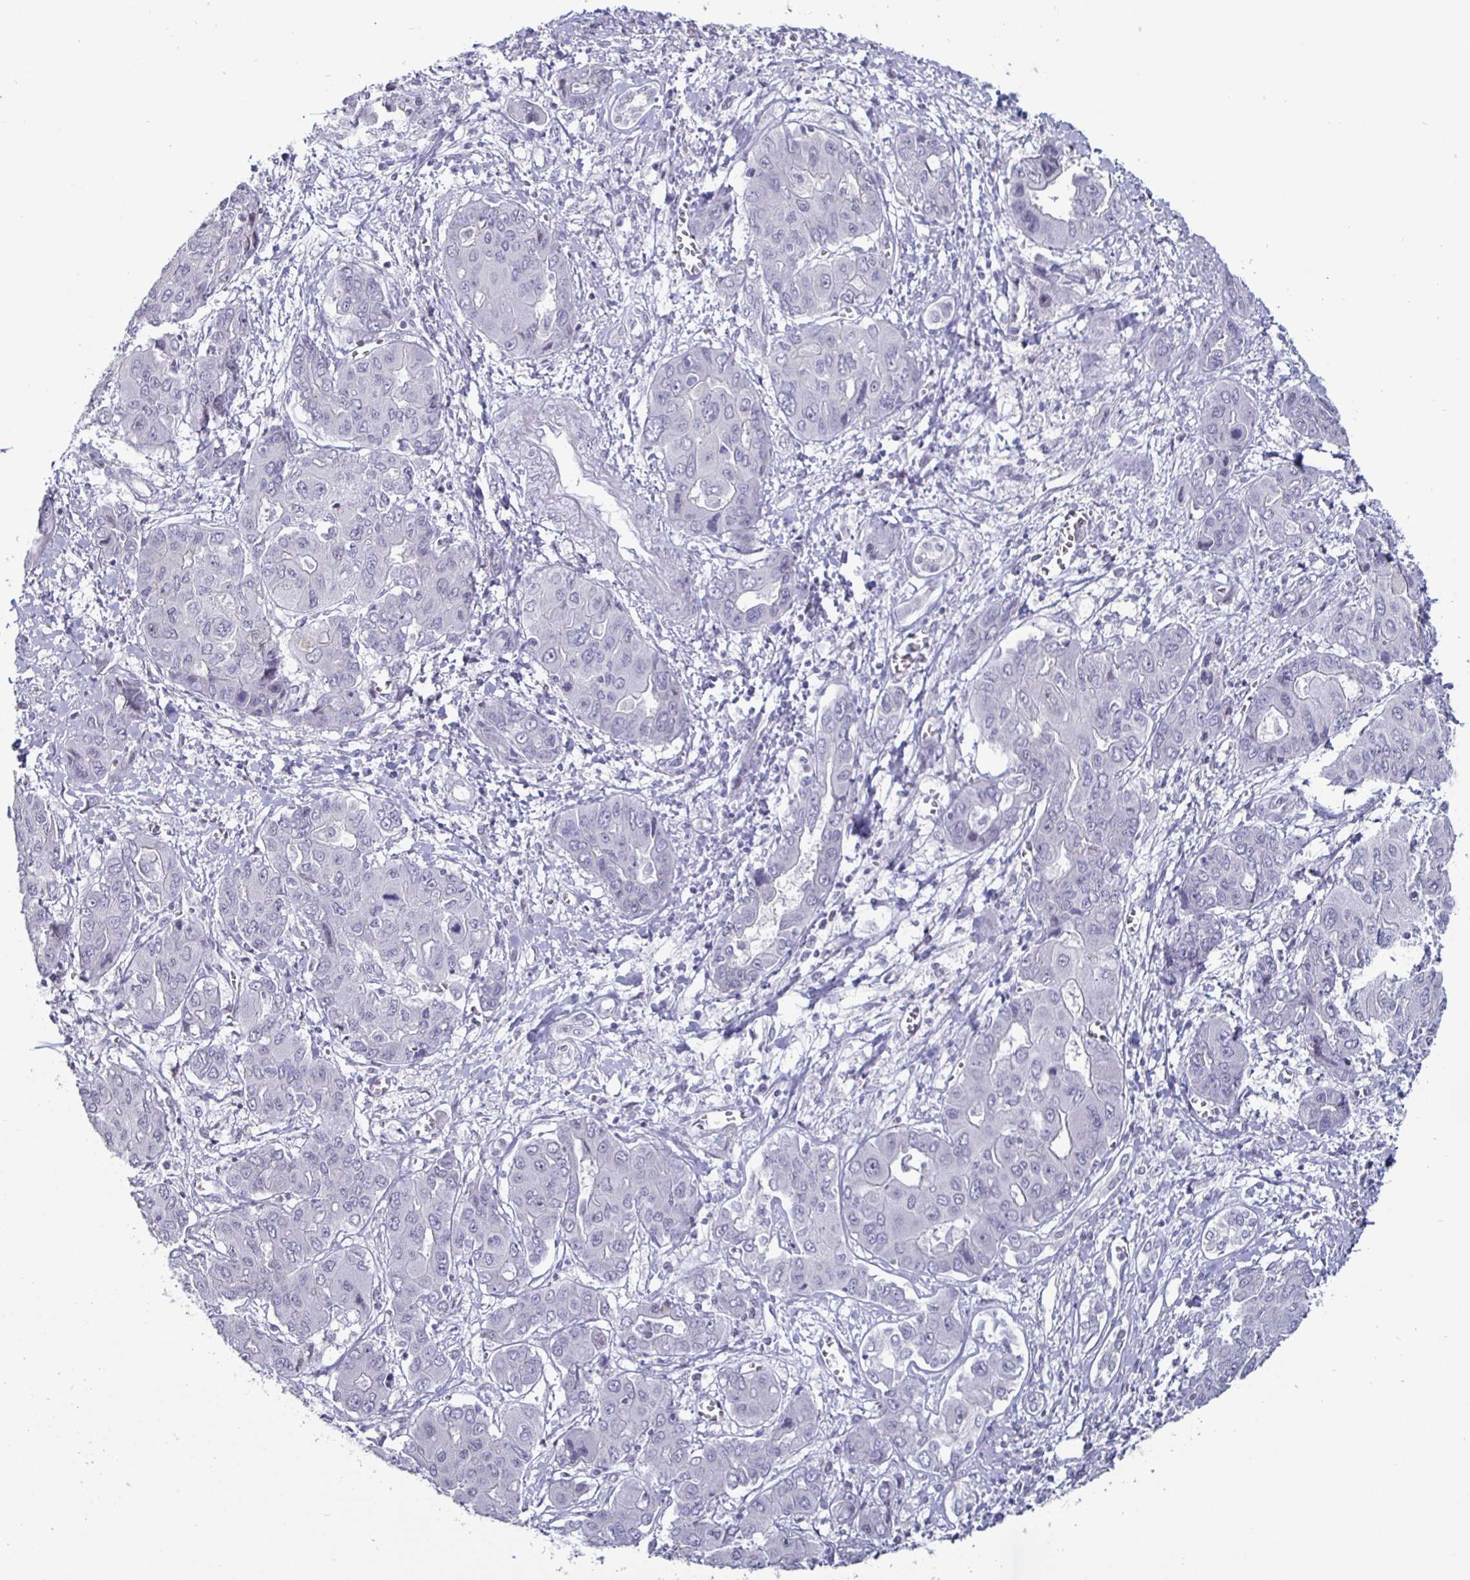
{"staining": {"intensity": "negative", "quantity": "none", "location": "none"}, "tissue": "liver cancer", "cell_type": "Tumor cells", "image_type": "cancer", "snomed": [{"axis": "morphology", "description": "Cholangiocarcinoma"}, {"axis": "topography", "description": "Liver"}], "caption": "A high-resolution histopathology image shows immunohistochemistry staining of liver cholangiocarcinoma, which exhibits no significant expression in tumor cells. The staining is performed using DAB brown chromogen with nuclei counter-stained in using hematoxylin.", "gene": "OOSP2", "patient": {"sex": "male", "age": 67}}